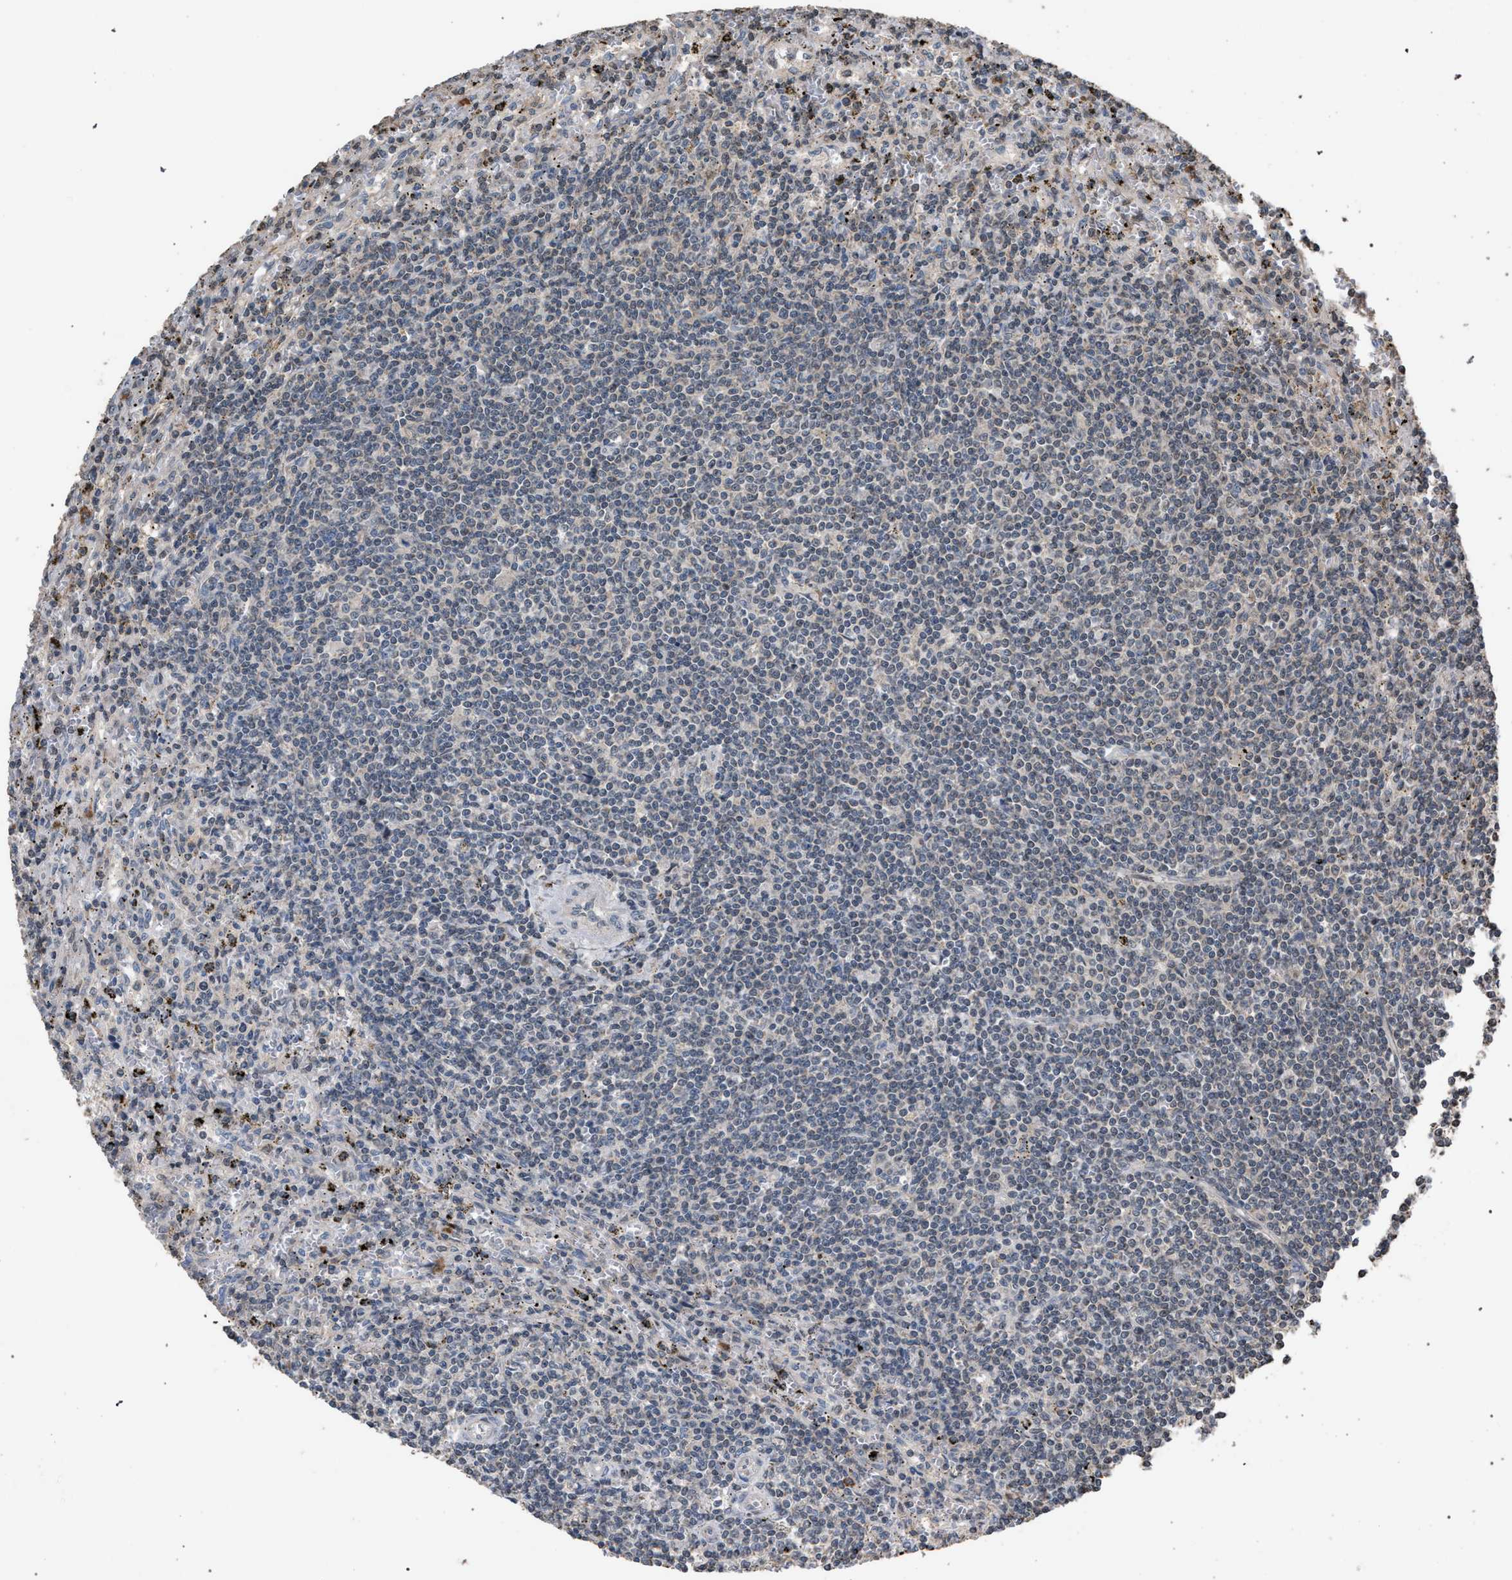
{"staining": {"intensity": "negative", "quantity": "none", "location": "none"}, "tissue": "lymphoma", "cell_type": "Tumor cells", "image_type": "cancer", "snomed": [{"axis": "morphology", "description": "Malignant lymphoma, non-Hodgkin's type, Low grade"}, {"axis": "topography", "description": "Spleen"}], "caption": "The IHC histopathology image has no significant positivity in tumor cells of lymphoma tissue. (Stains: DAB (3,3'-diaminobenzidine) IHC with hematoxylin counter stain, Microscopy: brightfield microscopy at high magnification).", "gene": "NAA35", "patient": {"sex": "male", "age": 76}}